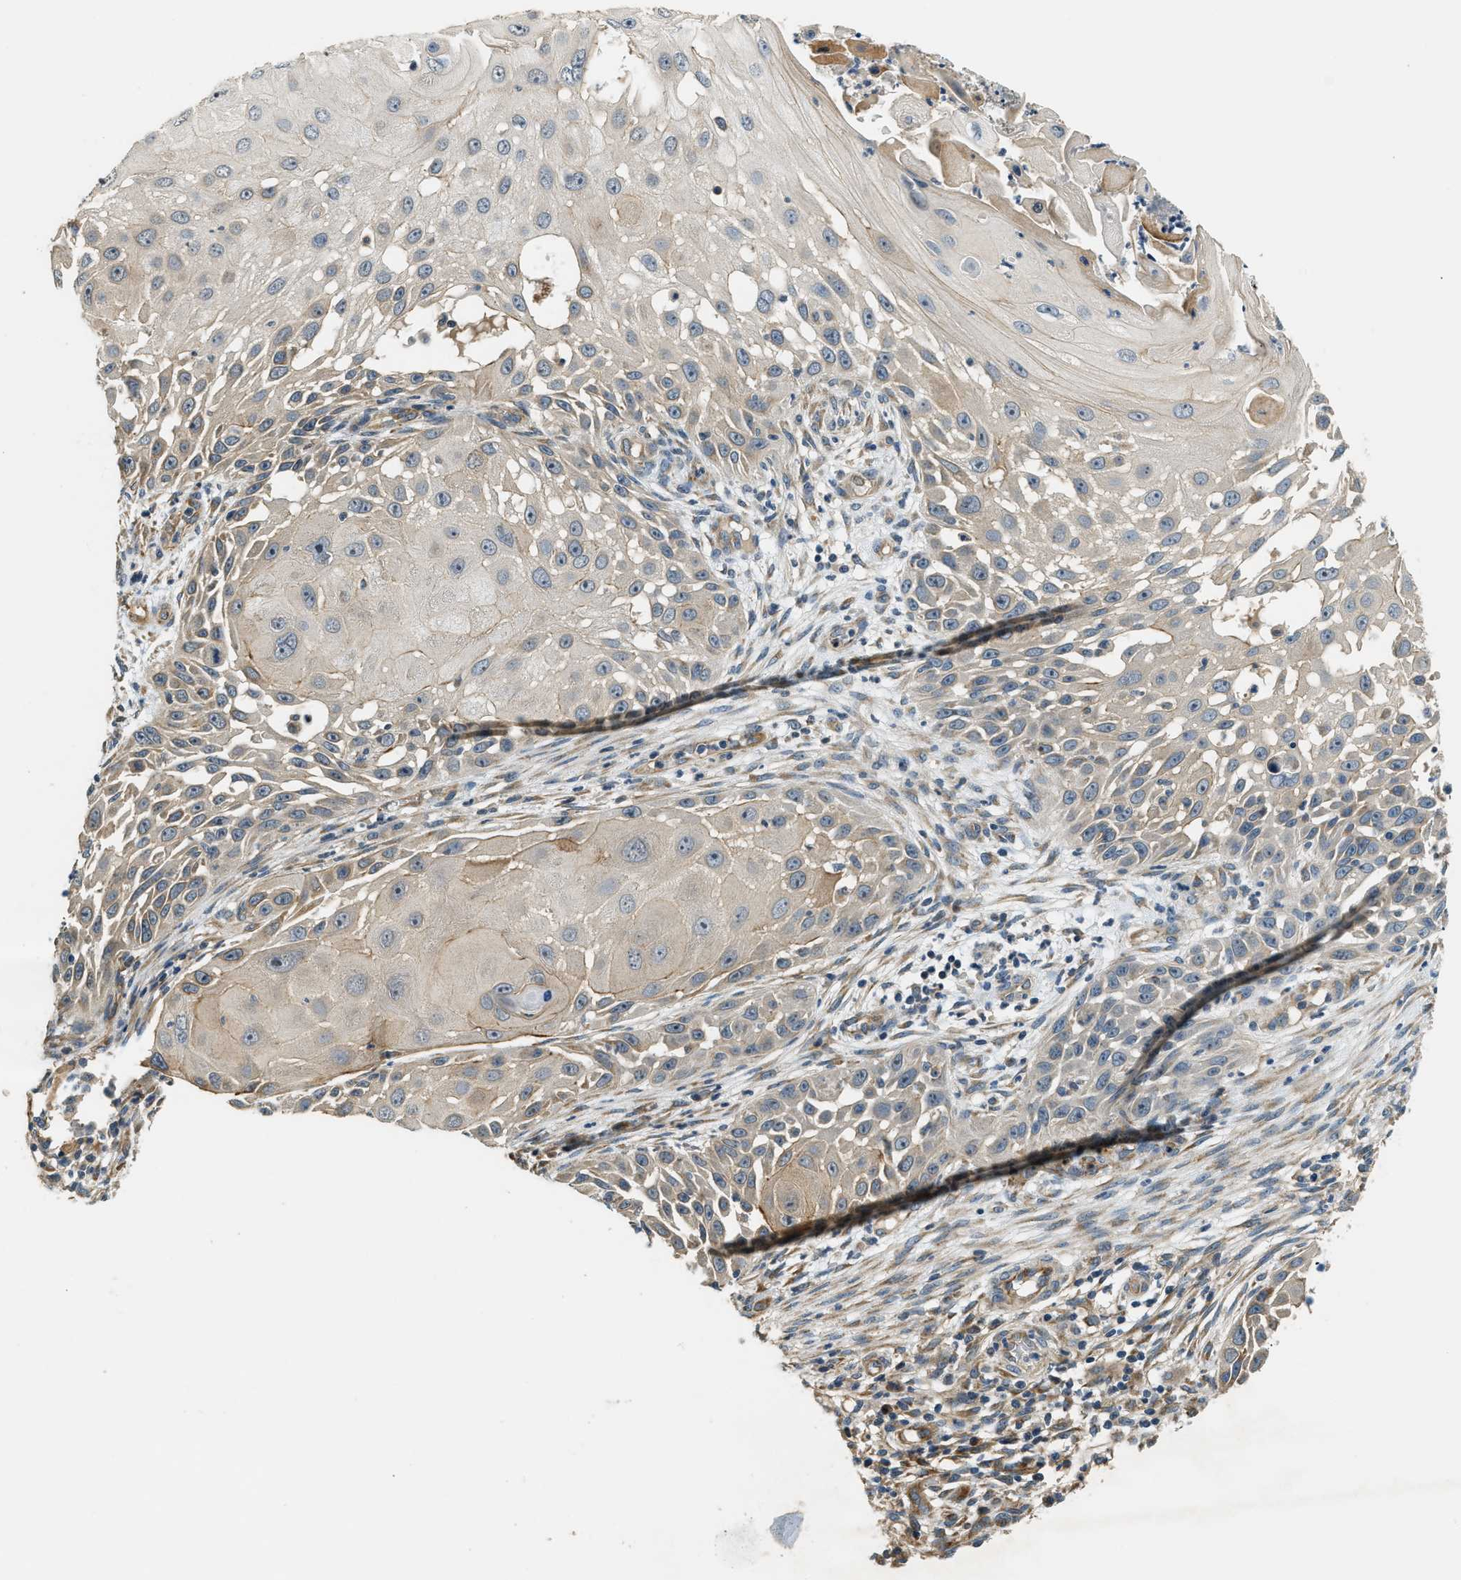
{"staining": {"intensity": "weak", "quantity": "25%-75%", "location": "cytoplasmic/membranous"}, "tissue": "skin cancer", "cell_type": "Tumor cells", "image_type": "cancer", "snomed": [{"axis": "morphology", "description": "Squamous cell carcinoma, NOS"}, {"axis": "topography", "description": "Skin"}], "caption": "Weak cytoplasmic/membranous protein positivity is identified in approximately 25%-75% of tumor cells in skin cancer (squamous cell carcinoma). Using DAB (3,3'-diaminobenzidine) (brown) and hematoxylin (blue) stains, captured at high magnification using brightfield microscopy.", "gene": "ALOX12", "patient": {"sex": "female", "age": 44}}